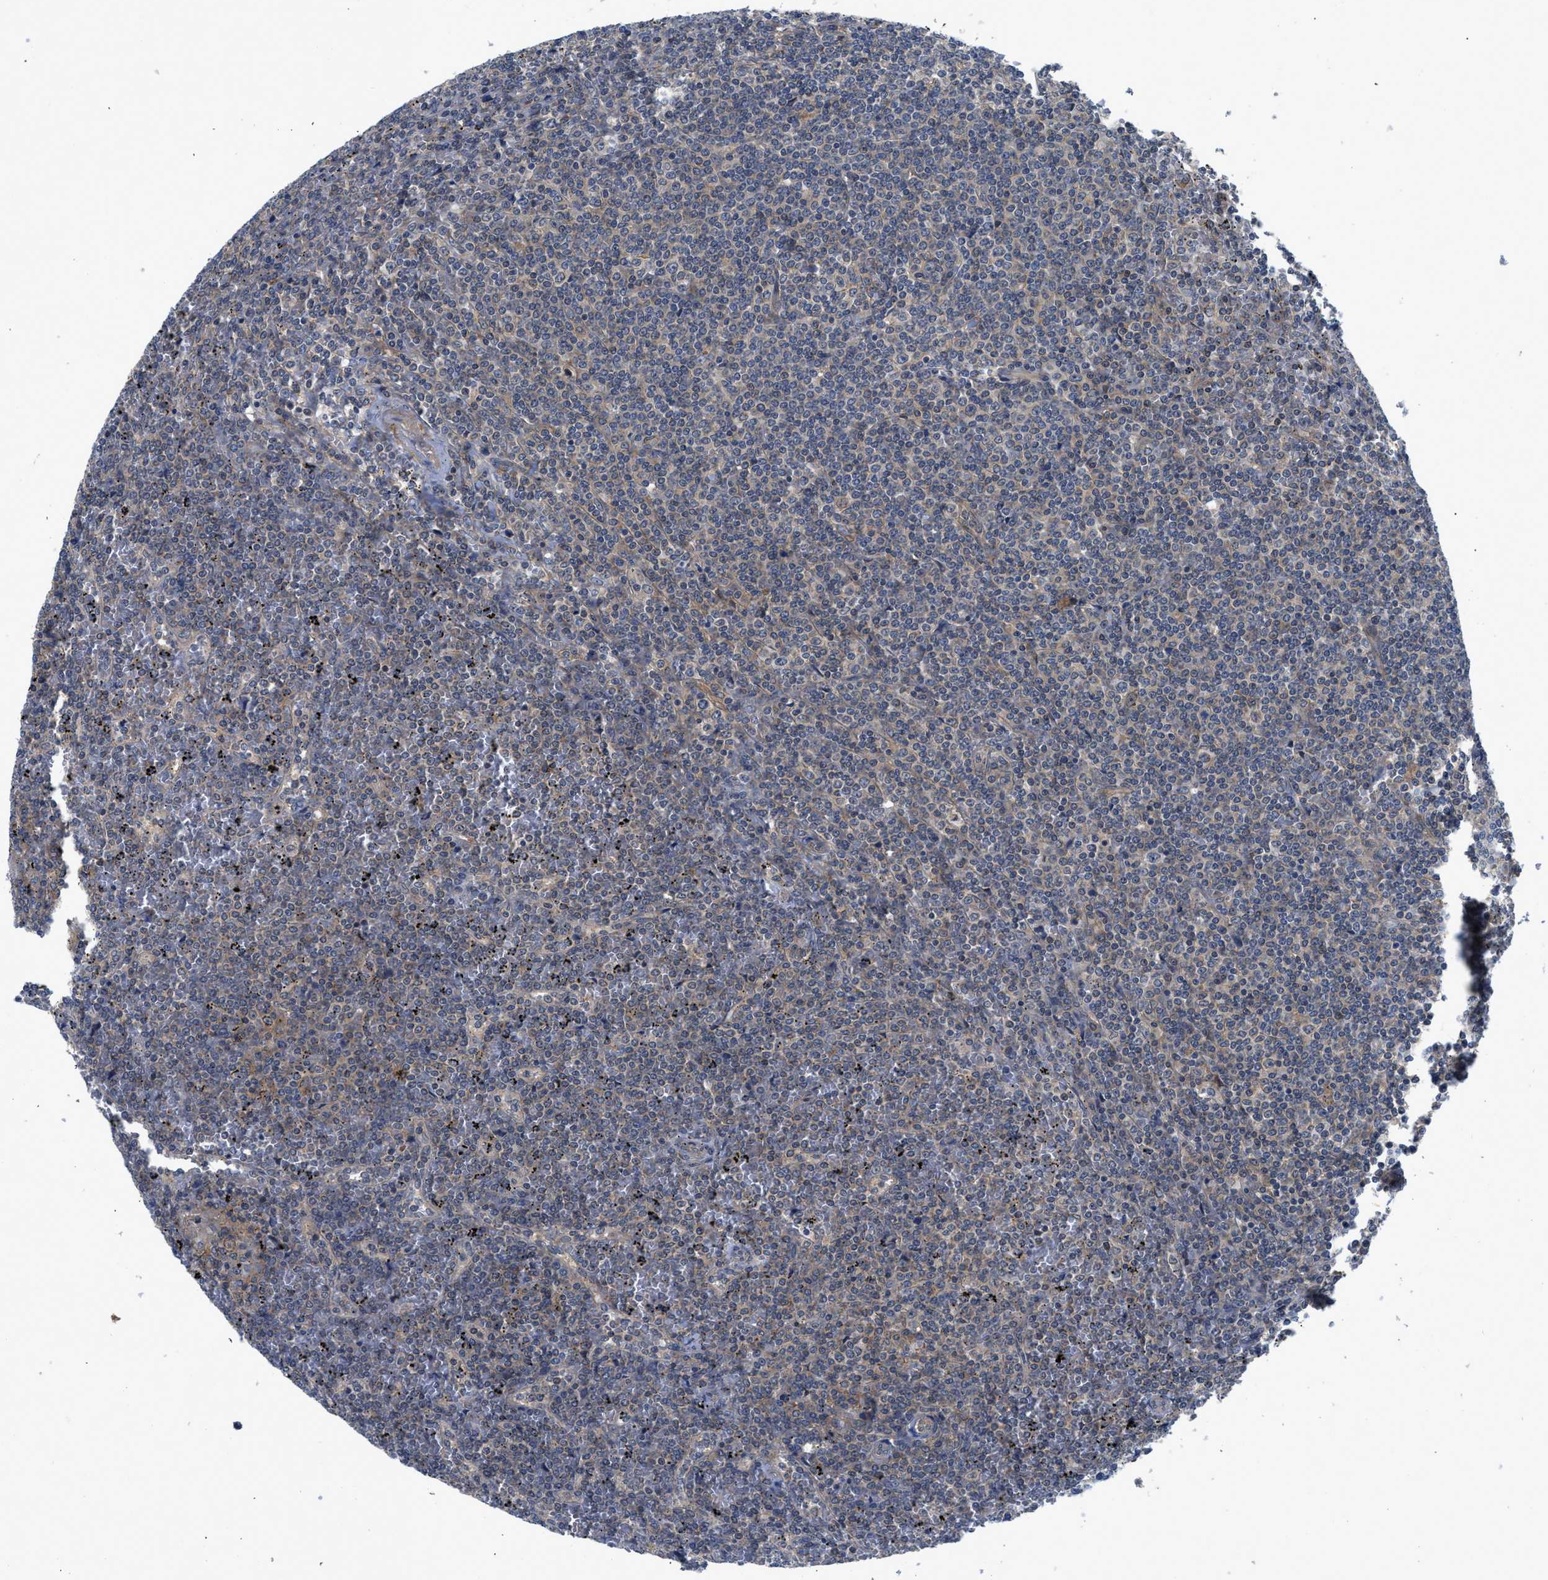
{"staining": {"intensity": "negative", "quantity": "none", "location": "none"}, "tissue": "lymphoma", "cell_type": "Tumor cells", "image_type": "cancer", "snomed": [{"axis": "morphology", "description": "Malignant lymphoma, non-Hodgkin's type, Low grade"}, {"axis": "topography", "description": "Spleen"}], "caption": "Tumor cells are negative for brown protein staining in lymphoma.", "gene": "PANX1", "patient": {"sex": "female", "age": 19}}